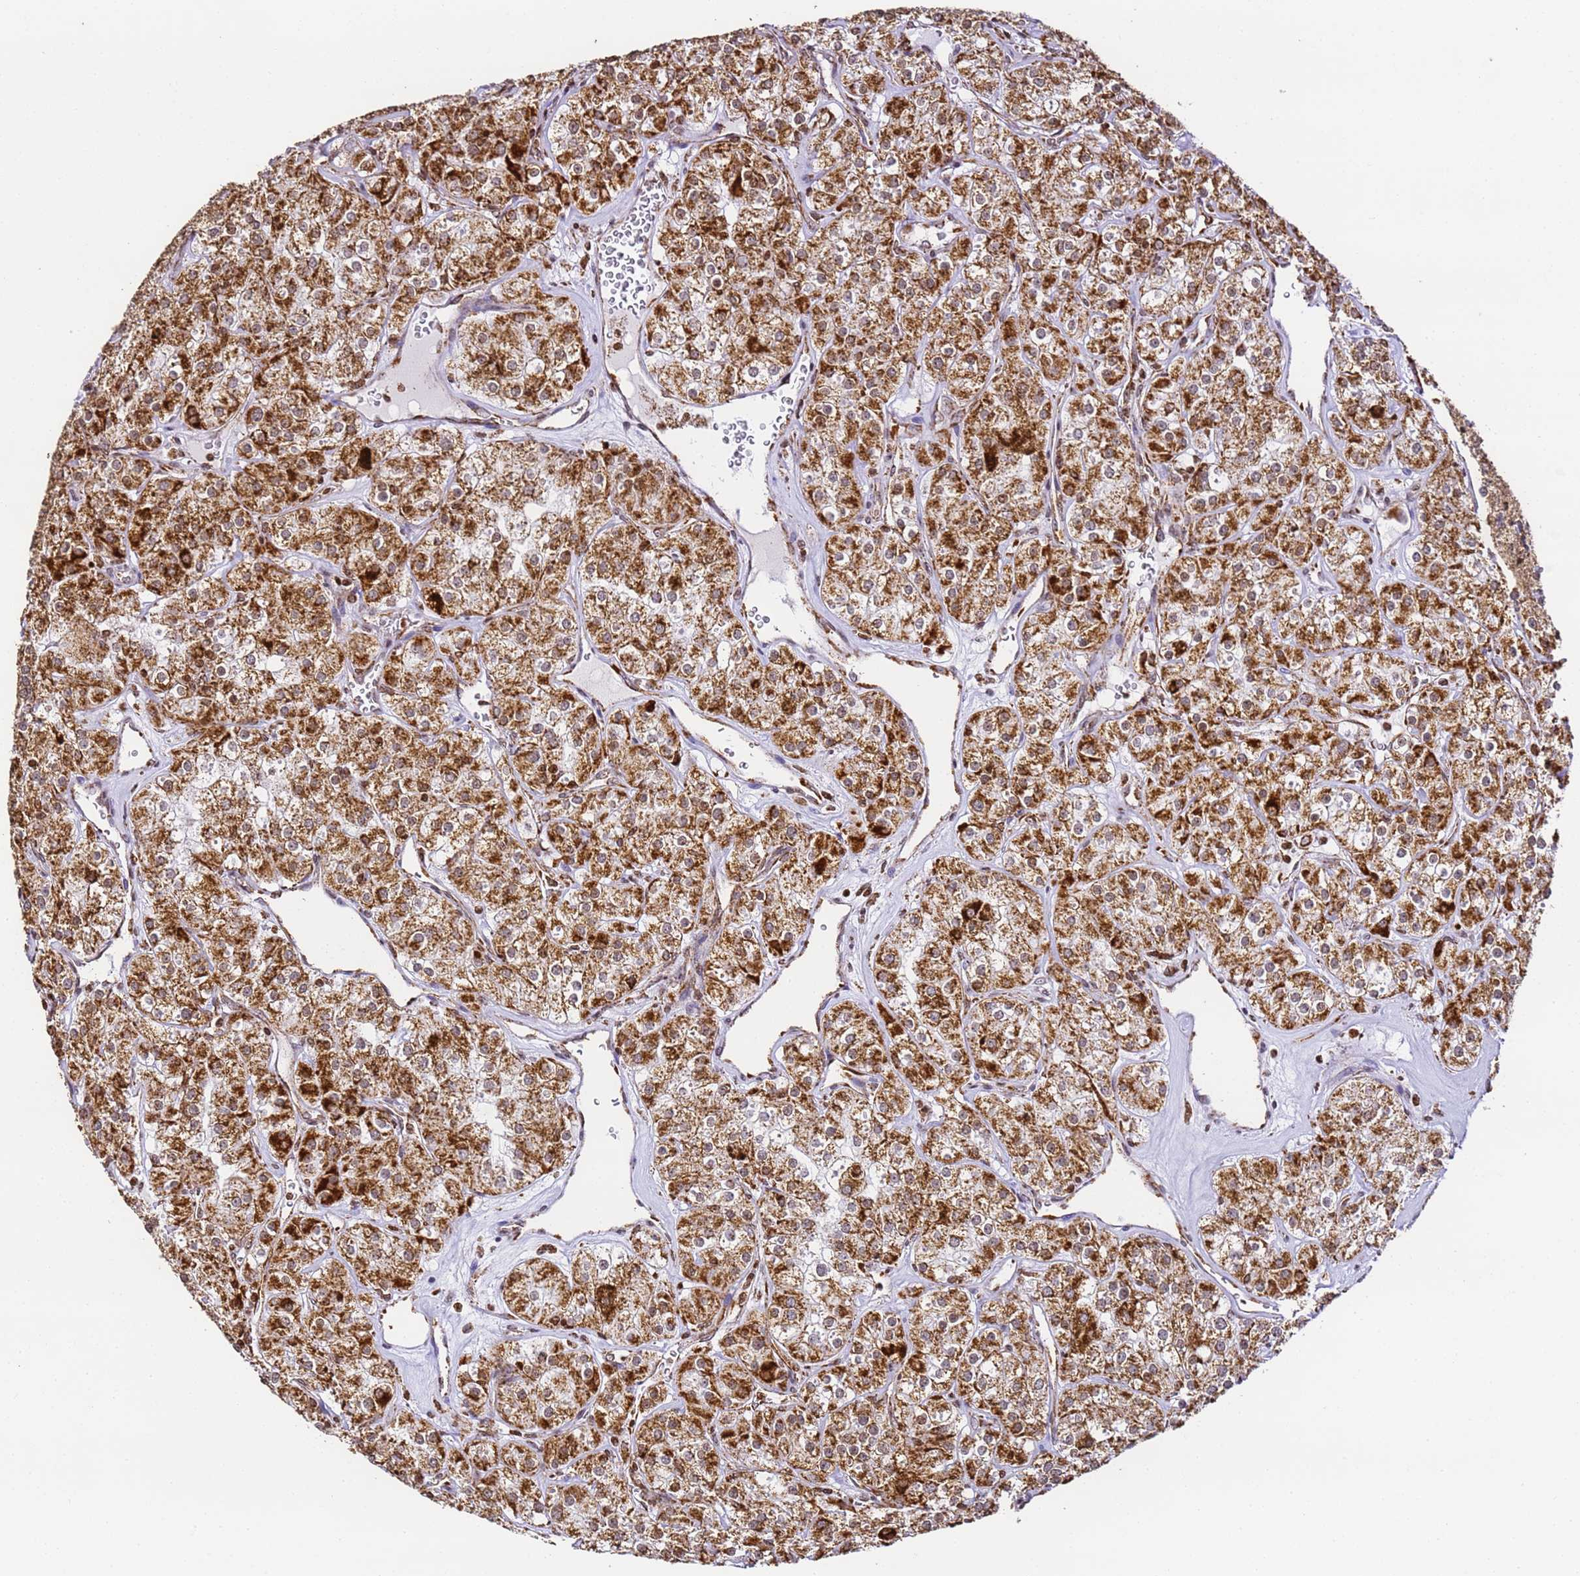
{"staining": {"intensity": "strong", "quantity": ">75%", "location": "cytoplasmic/membranous"}, "tissue": "renal cancer", "cell_type": "Tumor cells", "image_type": "cancer", "snomed": [{"axis": "morphology", "description": "Adenocarcinoma, NOS"}, {"axis": "topography", "description": "Kidney"}], "caption": "This photomicrograph shows immunohistochemistry (IHC) staining of human renal cancer, with high strong cytoplasmic/membranous expression in approximately >75% of tumor cells.", "gene": "HSPE1", "patient": {"sex": "male", "age": 77}}